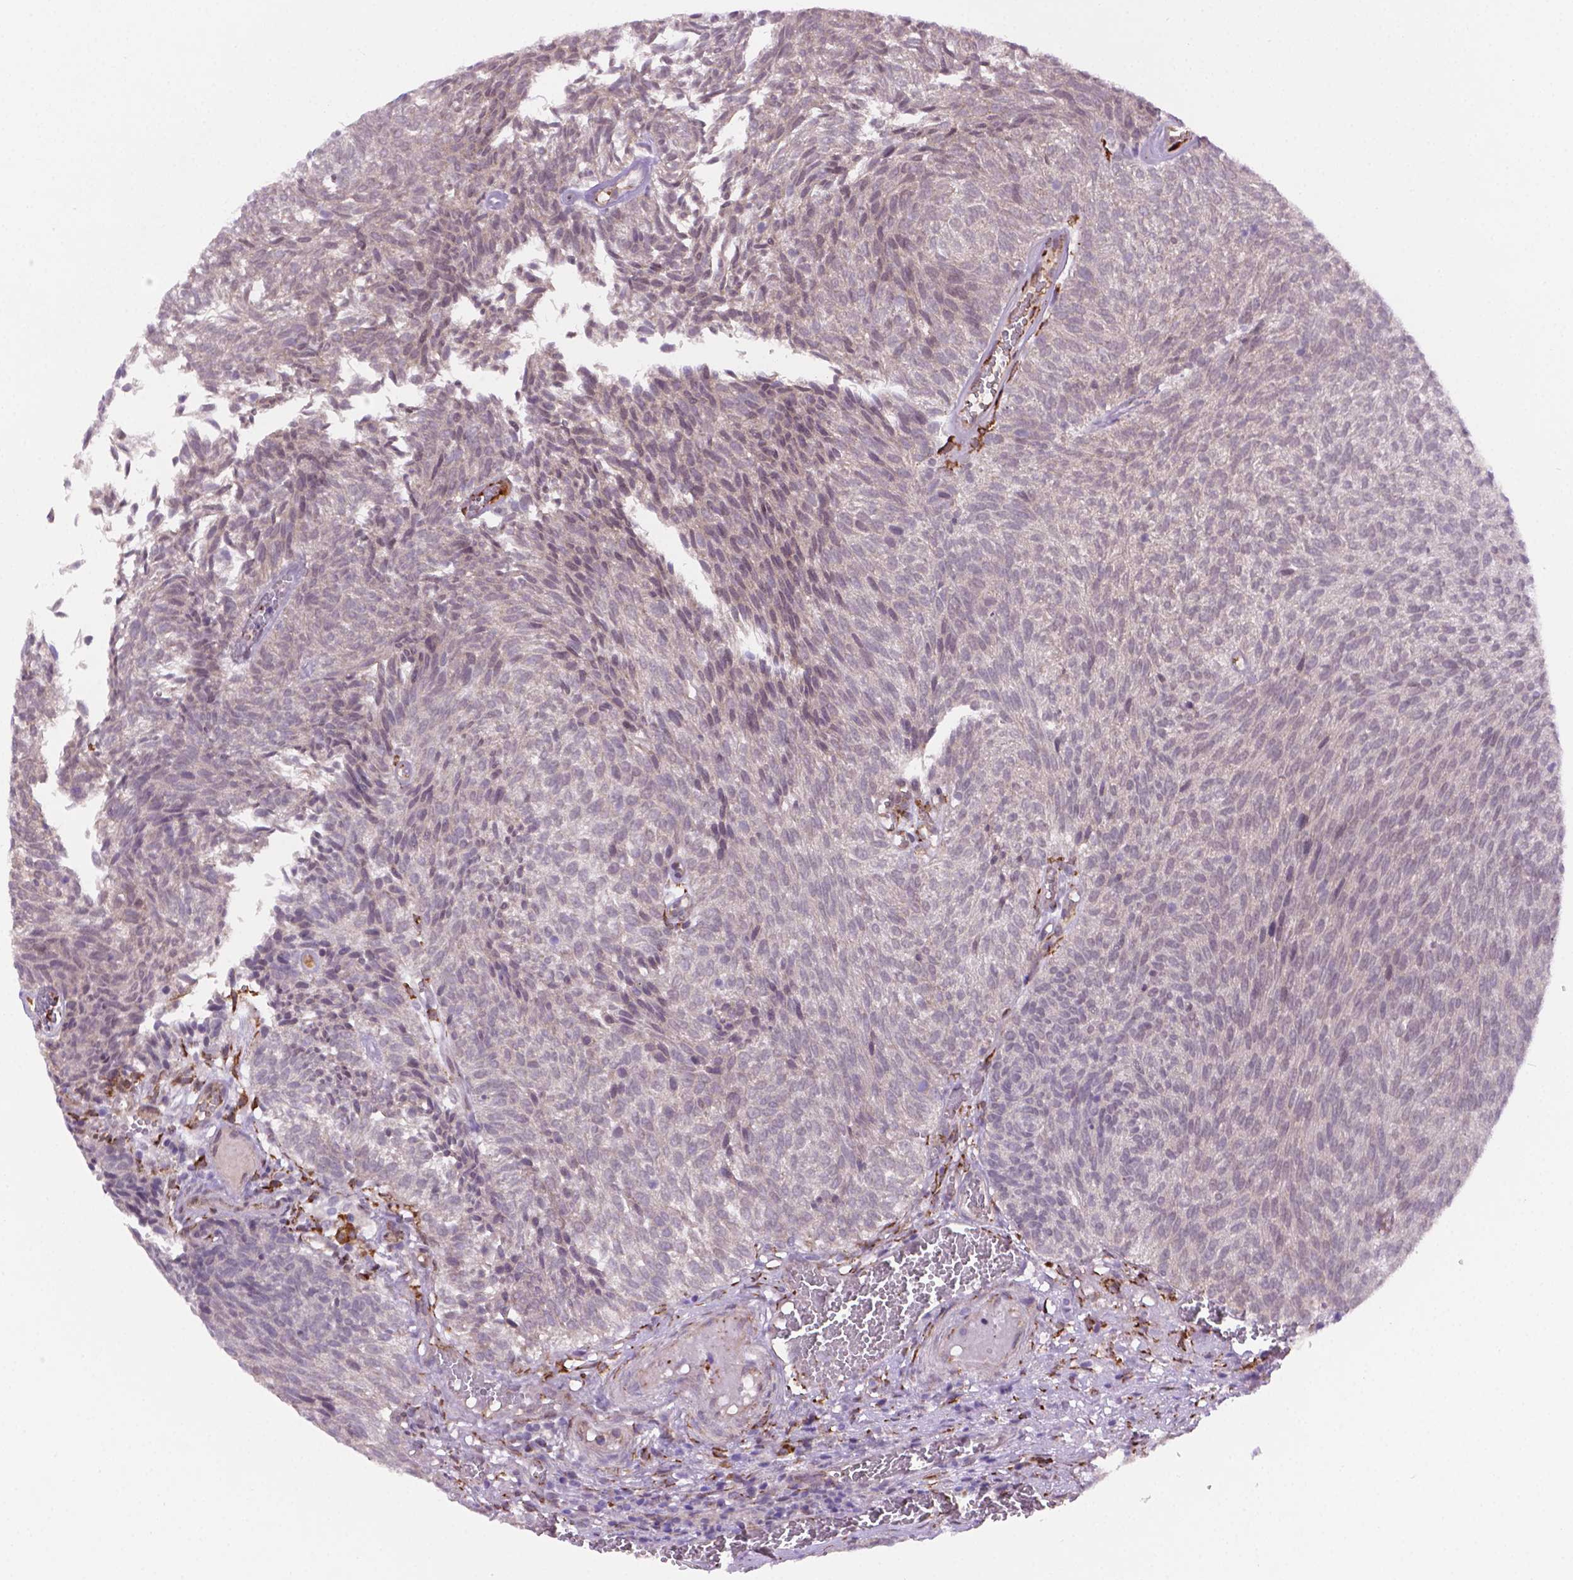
{"staining": {"intensity": "negative", "quantity": "none", "location": "none"}, "tissue": "urothelial cancer", "cell_type": "Tumor cells", "image_type": "cancer", "snomed": [{"axis": "morphology", "description": "Urothelial carcinoma, Low grade"}, {"axis": "topography", "description": "Urinary bladder"}], "caption": "High power microscopy photomicrograph of an IHC image of urothelial cancer, revealing no significant expression in tumor cells.", "gene": "FNIP1", "patient": {"sex": "male", "age": 77}}